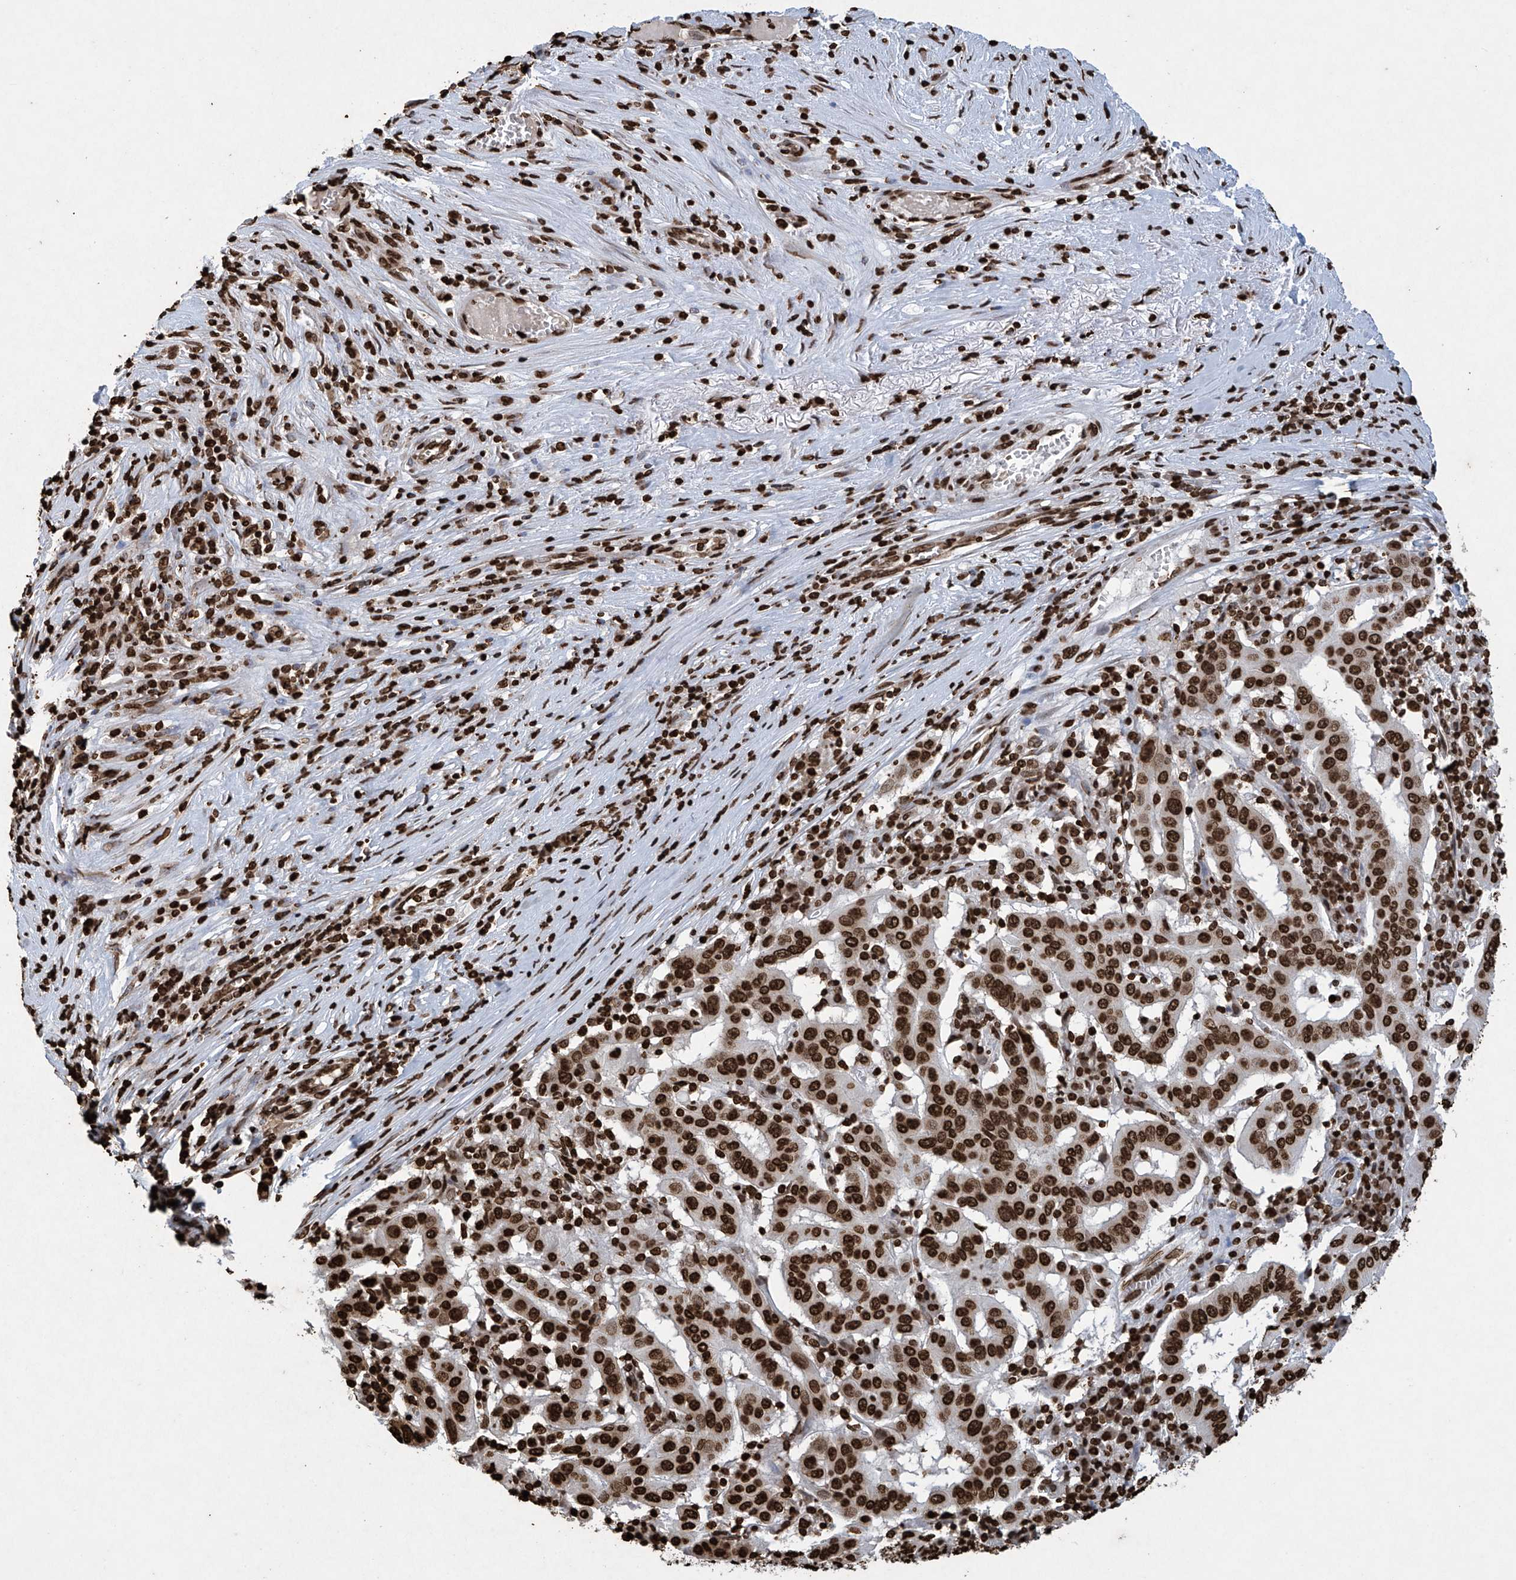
{"staining": {"intensity": "strong", "quantity": ">75%", "location": "nuclear"}, "tissue": "pancreatic cancer", "cell_type": "Tumor cells", "image_type": "cancer", "snomed": [{"axis": "morphology", "description": "Adenocarcinoma, NOS"}, {"axis": "topography", "description": "Pancreas"}], "caption": "Pancreatic cancer (adenocarcinoma) stained for a protein demonstrates strong nuclear positivity in tumor cells.", "gene": "H3-3A", "patient": {"sex": "male", "age": 63}}